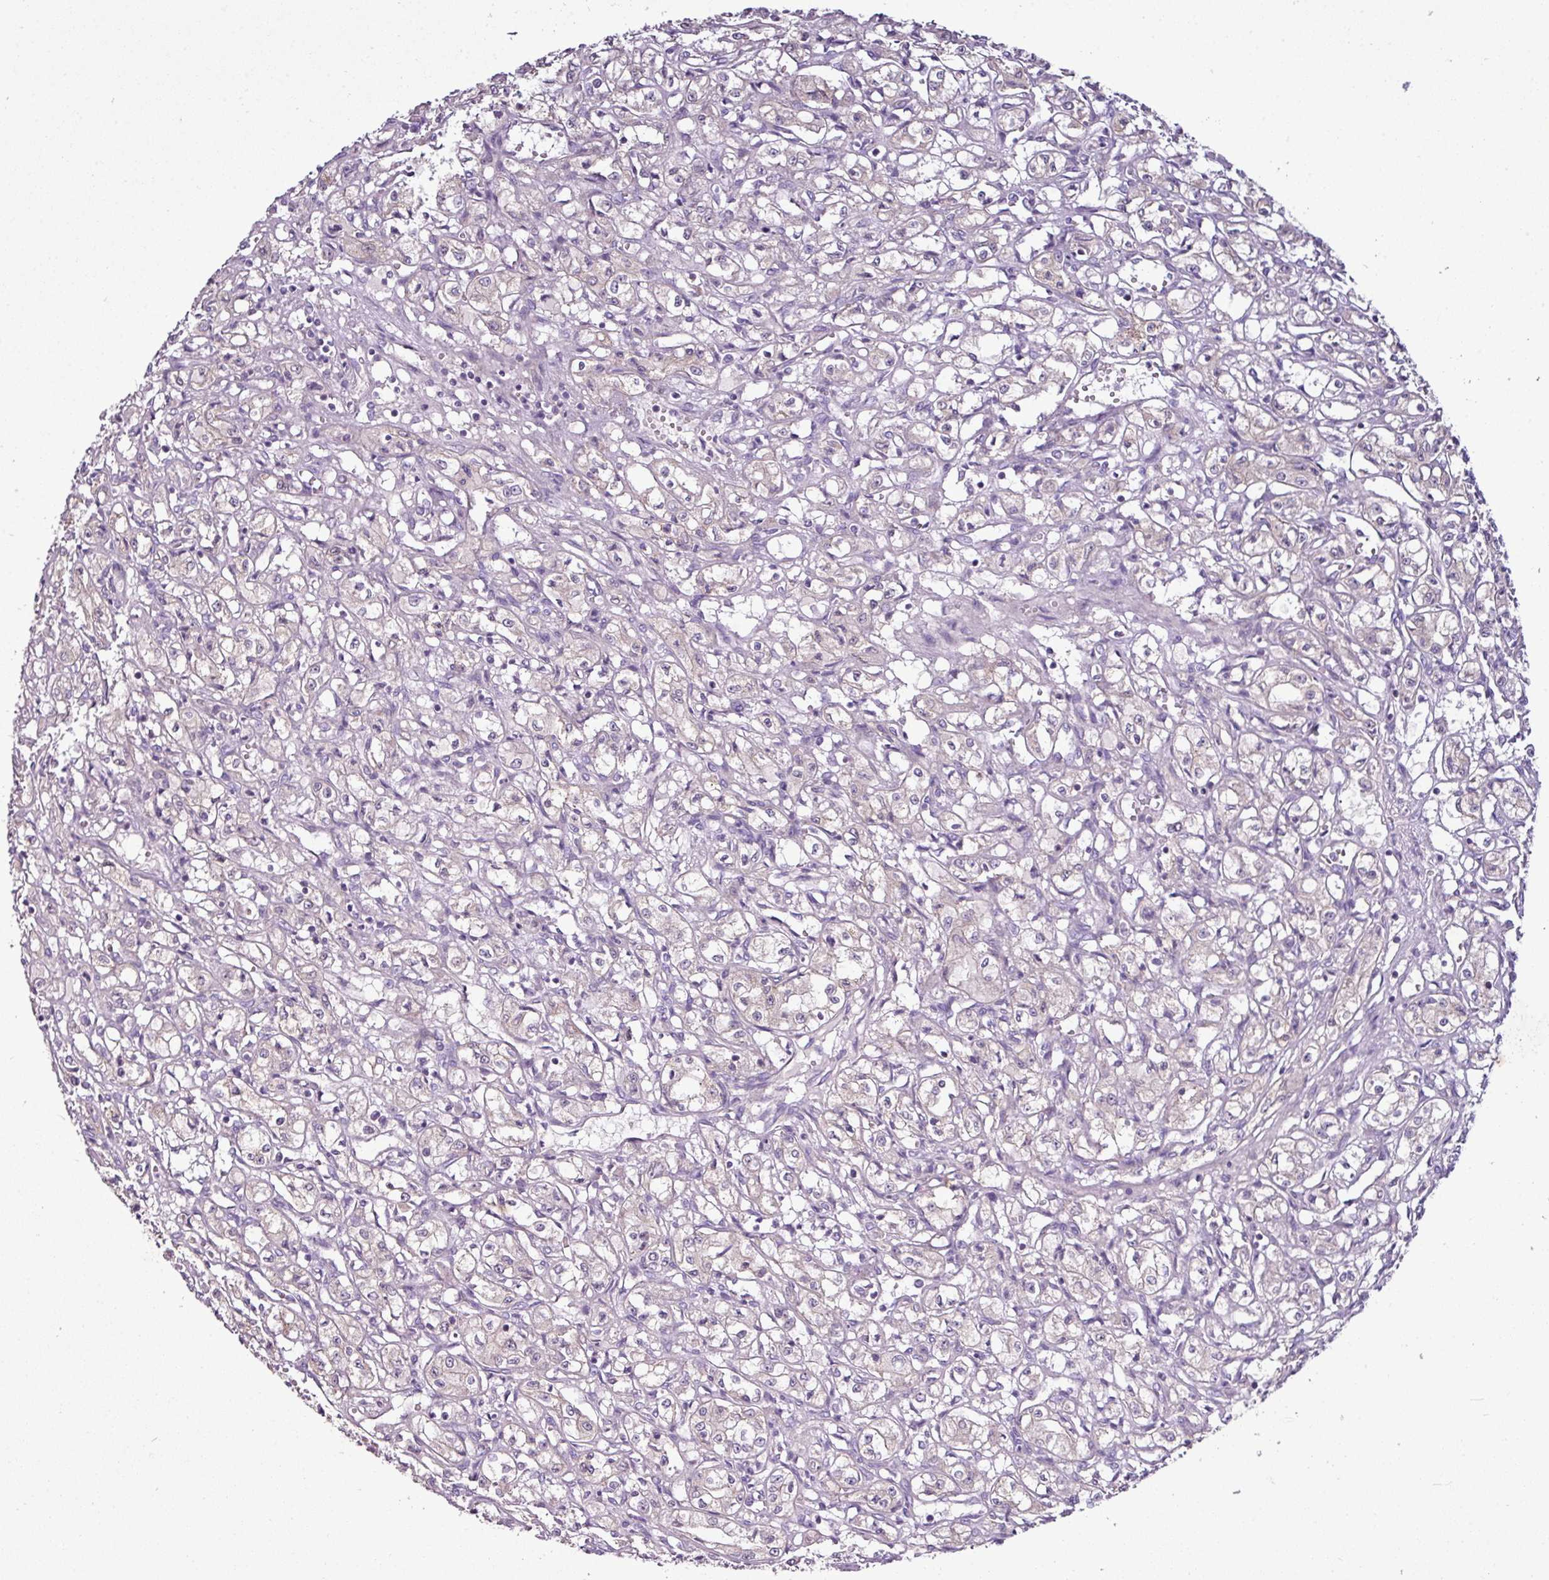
{"staining": {"intensity": "negative", "quantity": "none", "location": "none"}, "tissue": "renal cancer", "cell_type": "Tumor cells", "image_type": "cancer", "snomed": [{"axis": "morphology", "description": "Adenocarcinoma, NOS"}, {"axis": "topography", "description": "Kidney"}], "caption": "Micrograph shows no protein positivity in tumor cells of renal adenocarcinoma tissue. (DAB immunohistochemistry (IHC) with hematoxylin counter stain).", "gene": "AGAP5", "patient": {"sex": "male", "age": 56}}